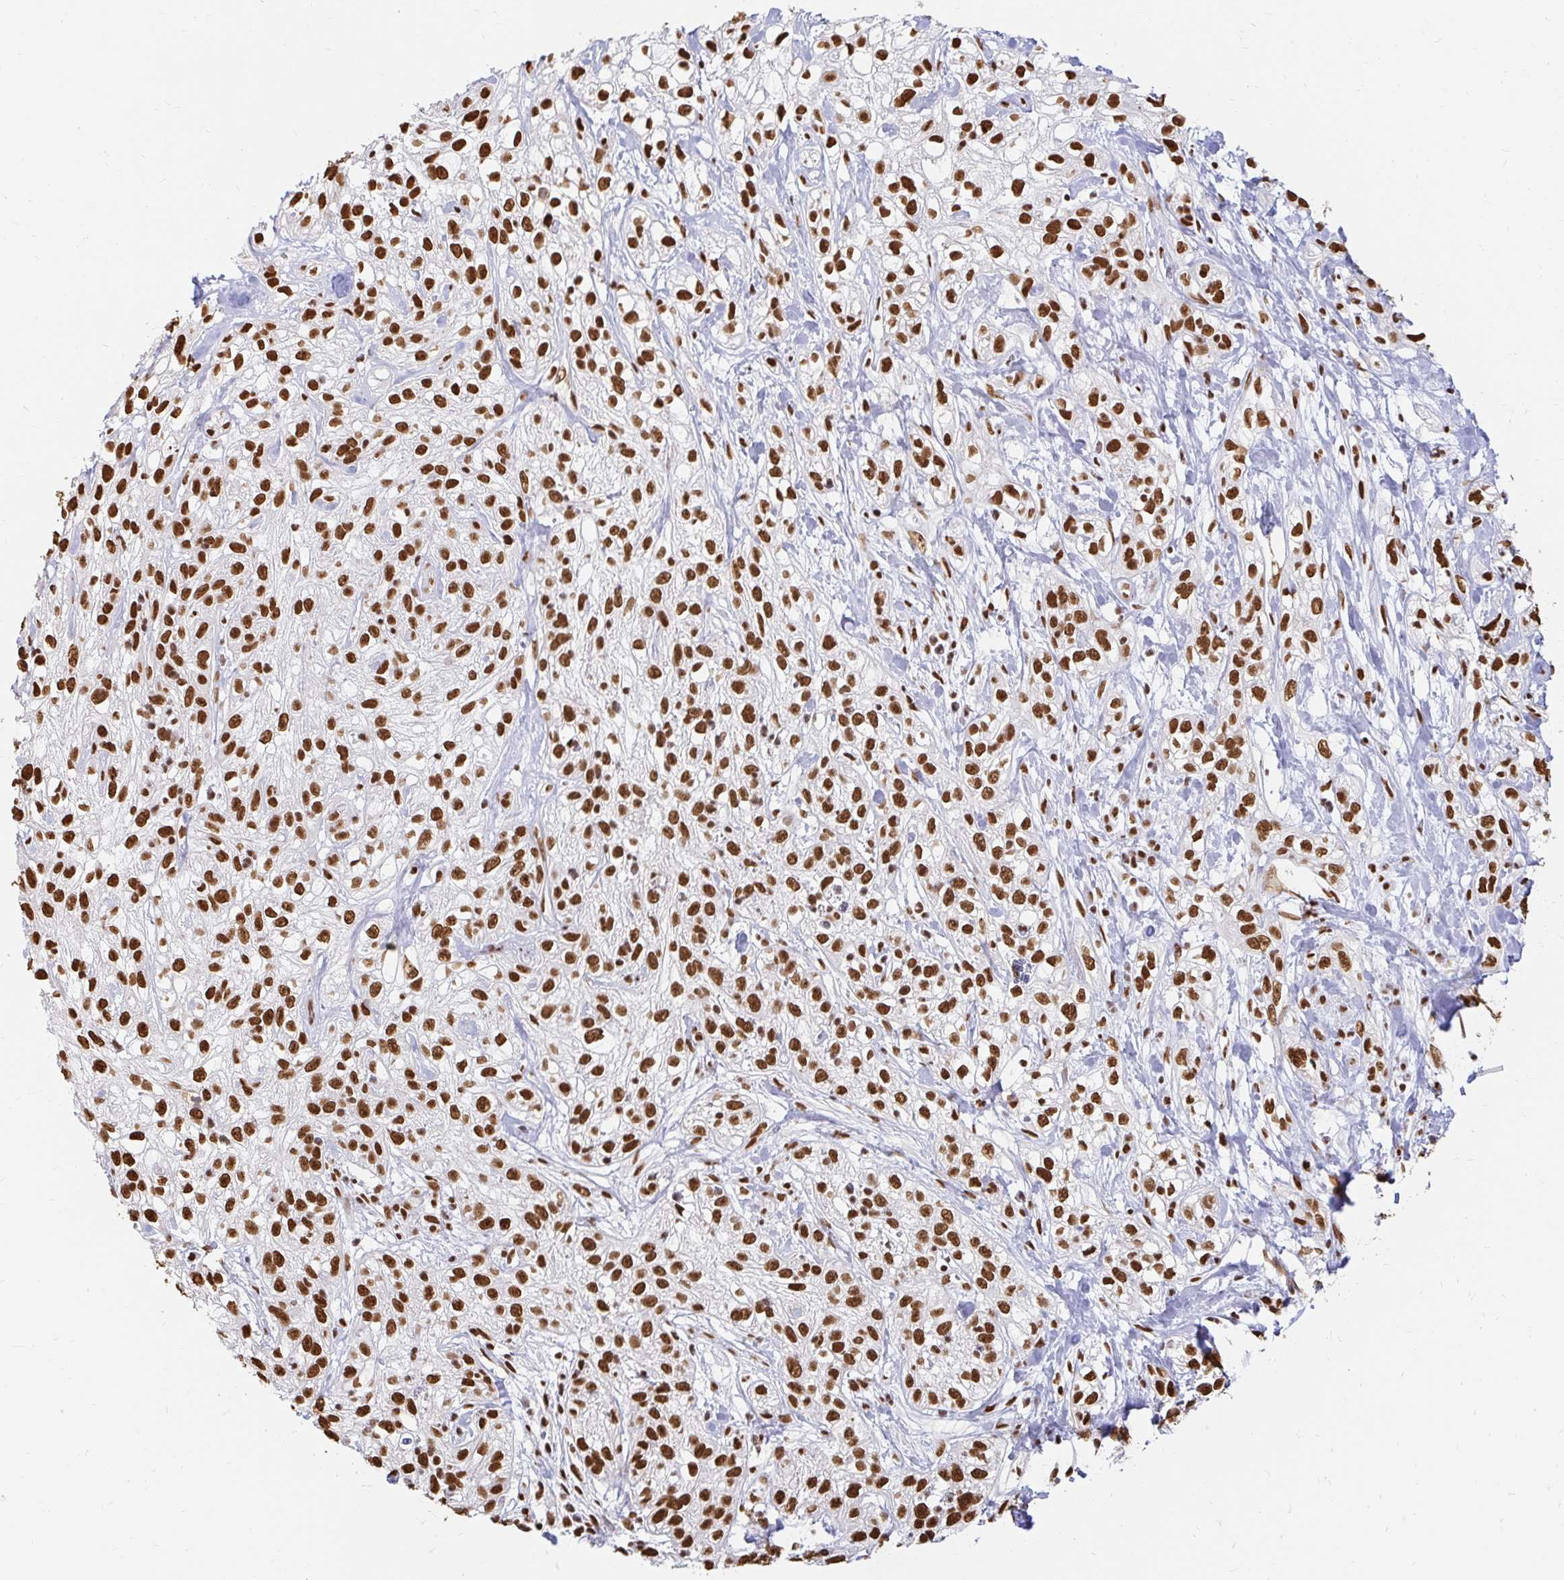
{"staining": {"intensity": "strong", "quantity": ">75%", "location": "nuclear"}, "tissue": "skin cancer", "cell_type": "Tumor cells", "image_type": "cancer", "snomed": [{"axis": "morphology", "description": "Squamous cell carcinoma, NOS"}, {"axis": "topography", "description": "Skin"}], "caption": "Protein analysis of skin cancer (squamous cell carcinoma) tissue exhibits strong nuclear positivity in approximately >75% of tumor cells.", "gene": "HNRNPU", "patient": {"sex": "male", "age": 82}}